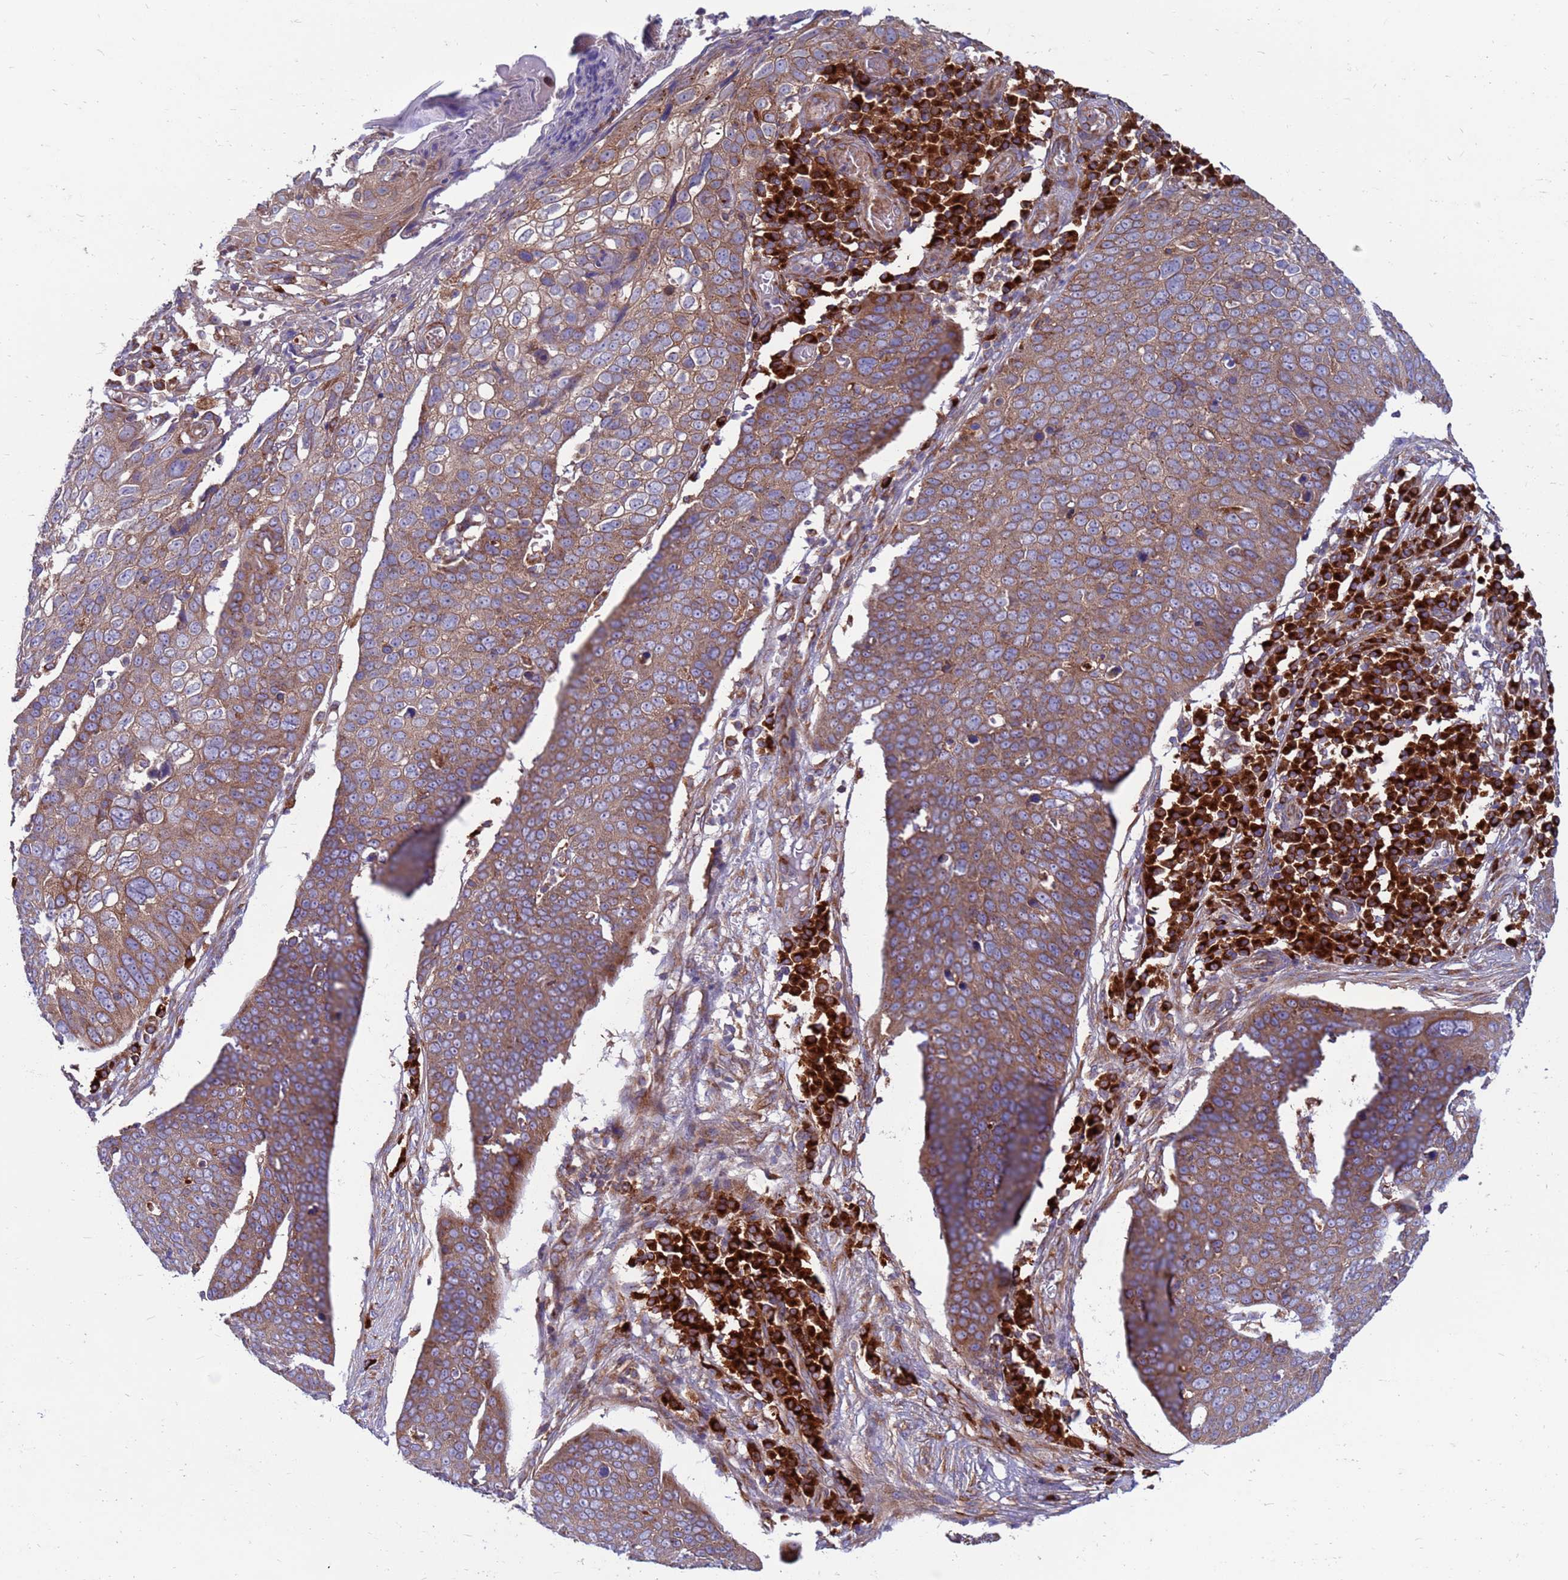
{"staining": {"intensity": "moderate", "quantity": ">75%", "location": "cytoplasmic/membranous"}, "tissue": "skin cancer", "cell_type": "Tumor cells", "image_type": "cancer", "snomed": [{"axis": "morphology", "description": "Squamous cell carcinoma, NOS"}, {"axis": "topography", "description": "Skin"}], "caption": "Protein expression analysis of skin cancer (squamous cell carcinoma) exhibits moderate cytoplasmic/membranous expression in approximately >75% of tumor cells. (Brightfield microscopy of DAB IHC at high magnification).", "gene": "ZC3HAV1", "patient": {"sex": "male", "age": 71}}